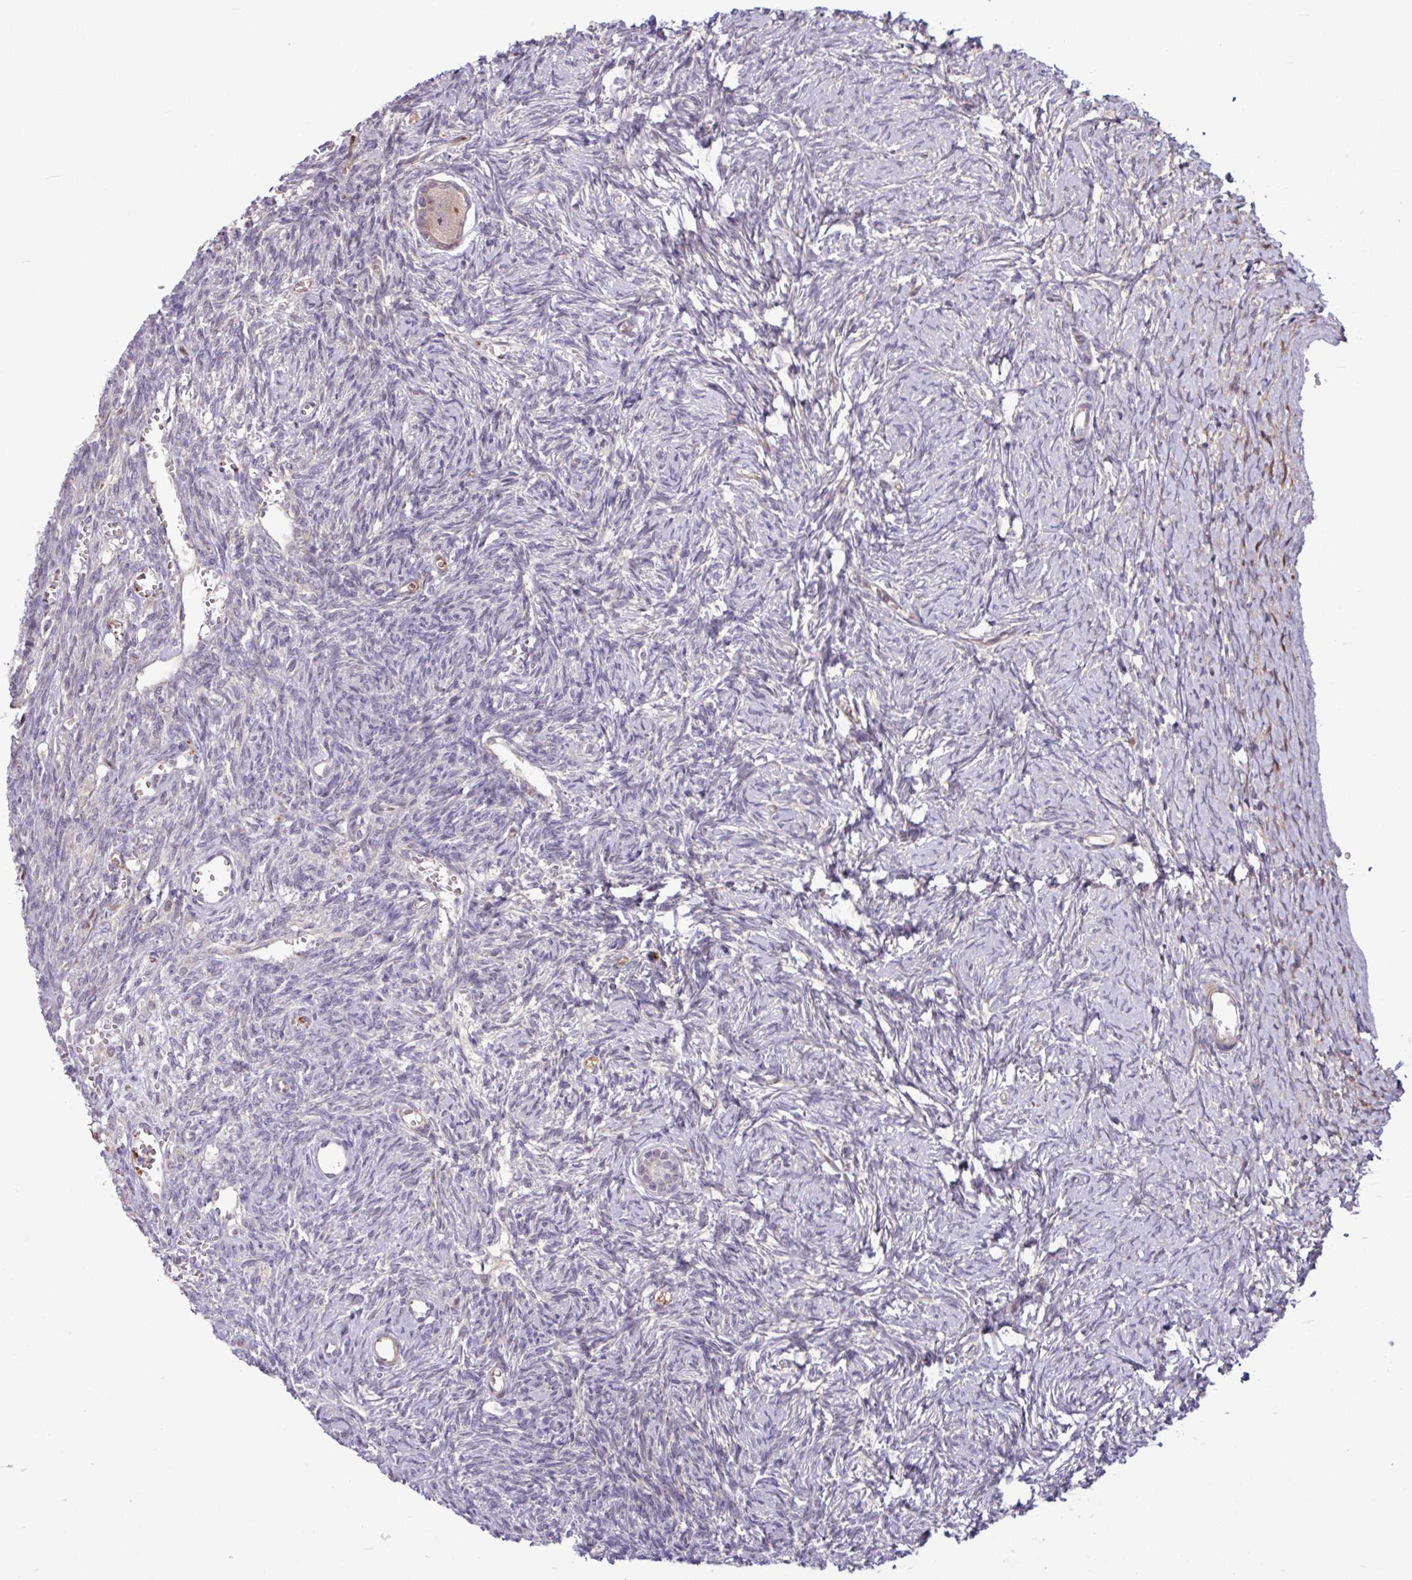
{"staining": {"intensity": "negative", "quantity": "none", "location": "none"}, "tissue": "ovary", "cell_type": "Follicle cells", "image_type": "normal", "snomed": [{"axis": "morphology", "description": "Normal tissue, NOS"}, {"axis": "topography", "description": "Ovary"}], "caption": "An image of ovary stained for a protein reveals no brown staining in follicle cells.", "gene": "B4GALNT4", "patient": {"sex": "female", "age": 39}}